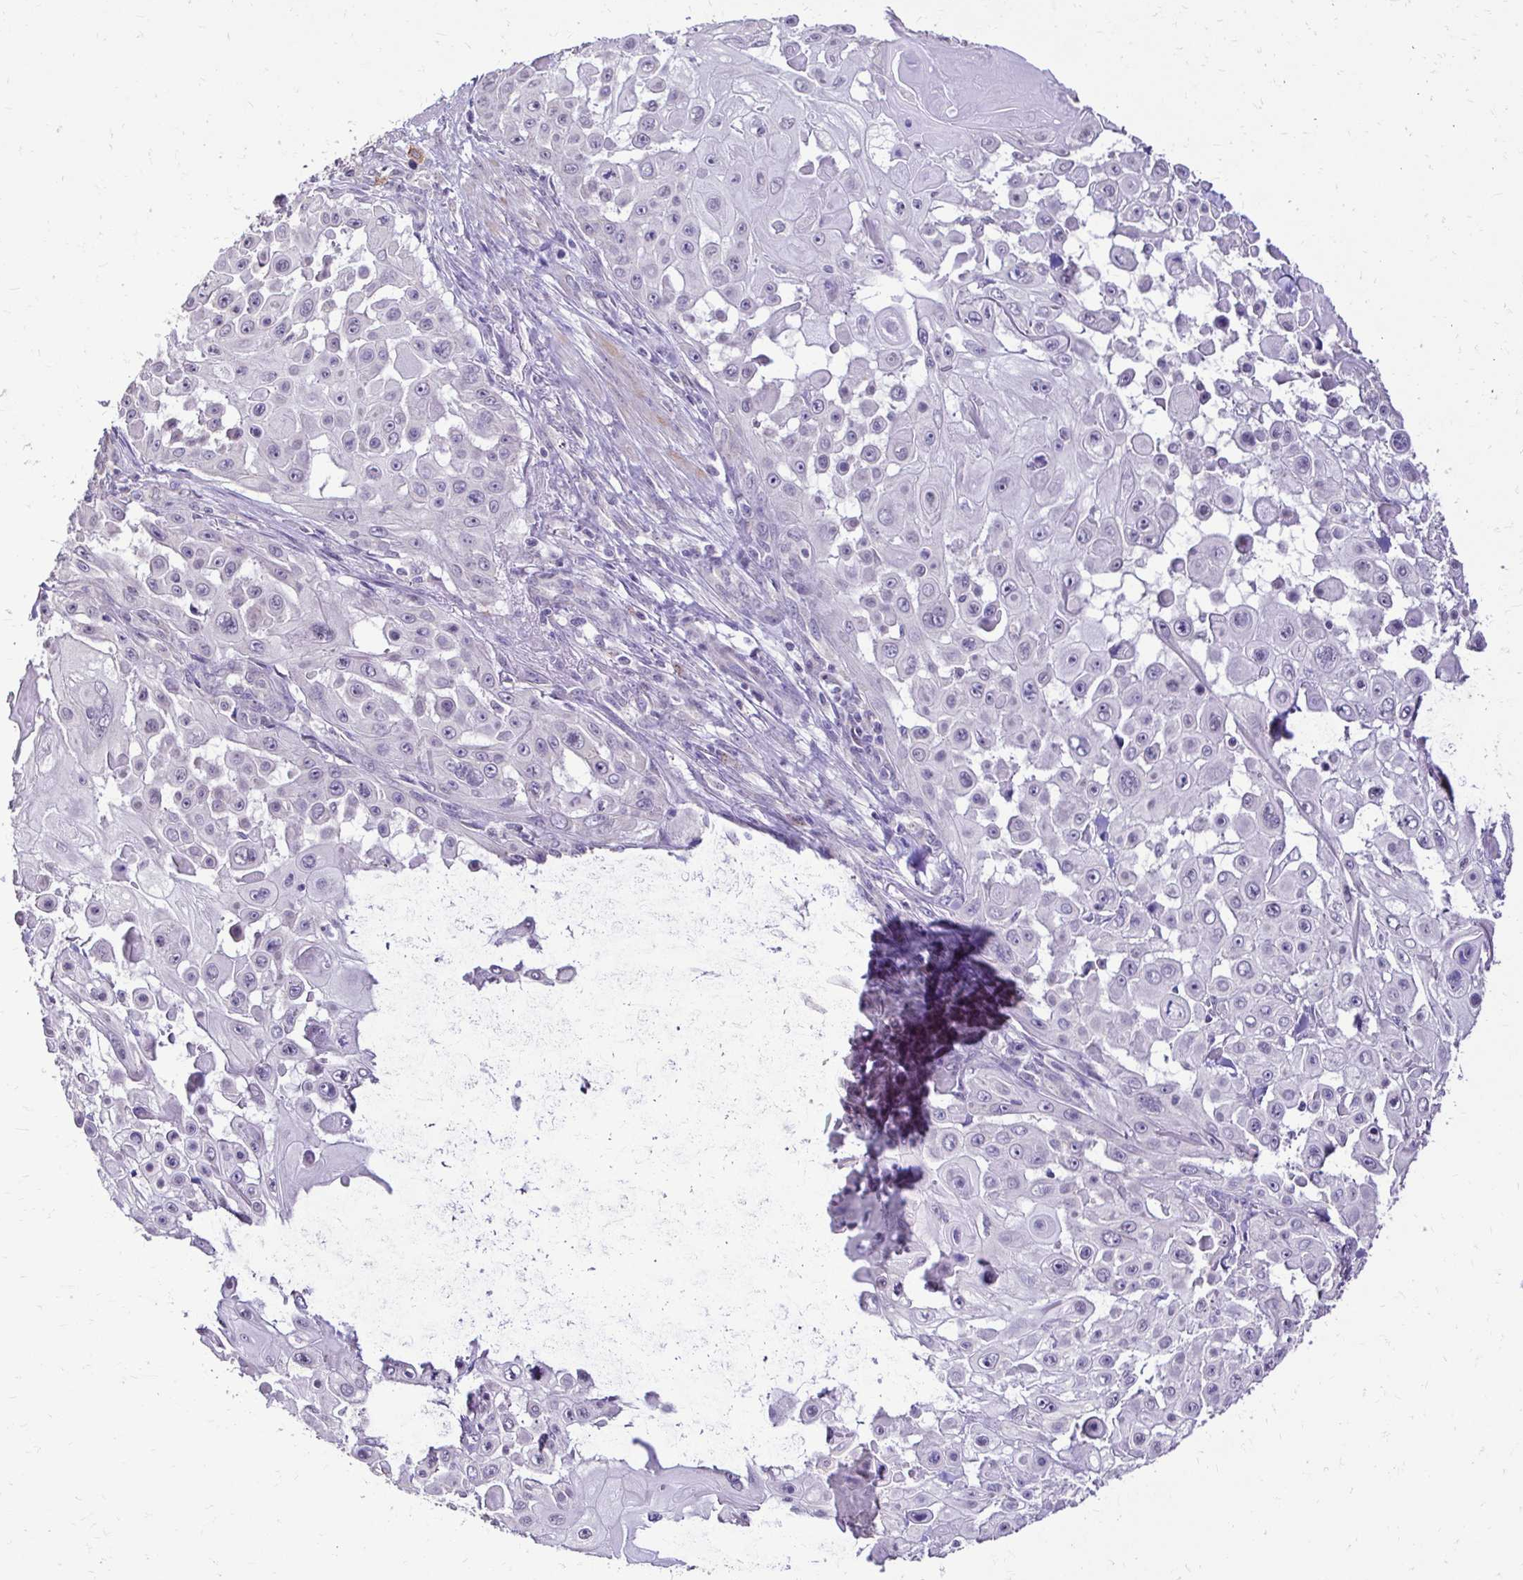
{"staining": {"intensity": "weak", "quantity": "<25%", "location": "nuclear"}, "tissue": "skin cancer", "cell_type": "Tumor cells", "image_type": "cancer", "snomed": [{"axis": "morphology", "description": "Squamous cell carcinoma, NOS"}, {"axis": "topography", "description": "Skin"}], "caption": "Tumor cells are negative for protein expression in human skin cancer.", "gene": "KIAA1210", "patient": {"sex": "male", "age": 91}}